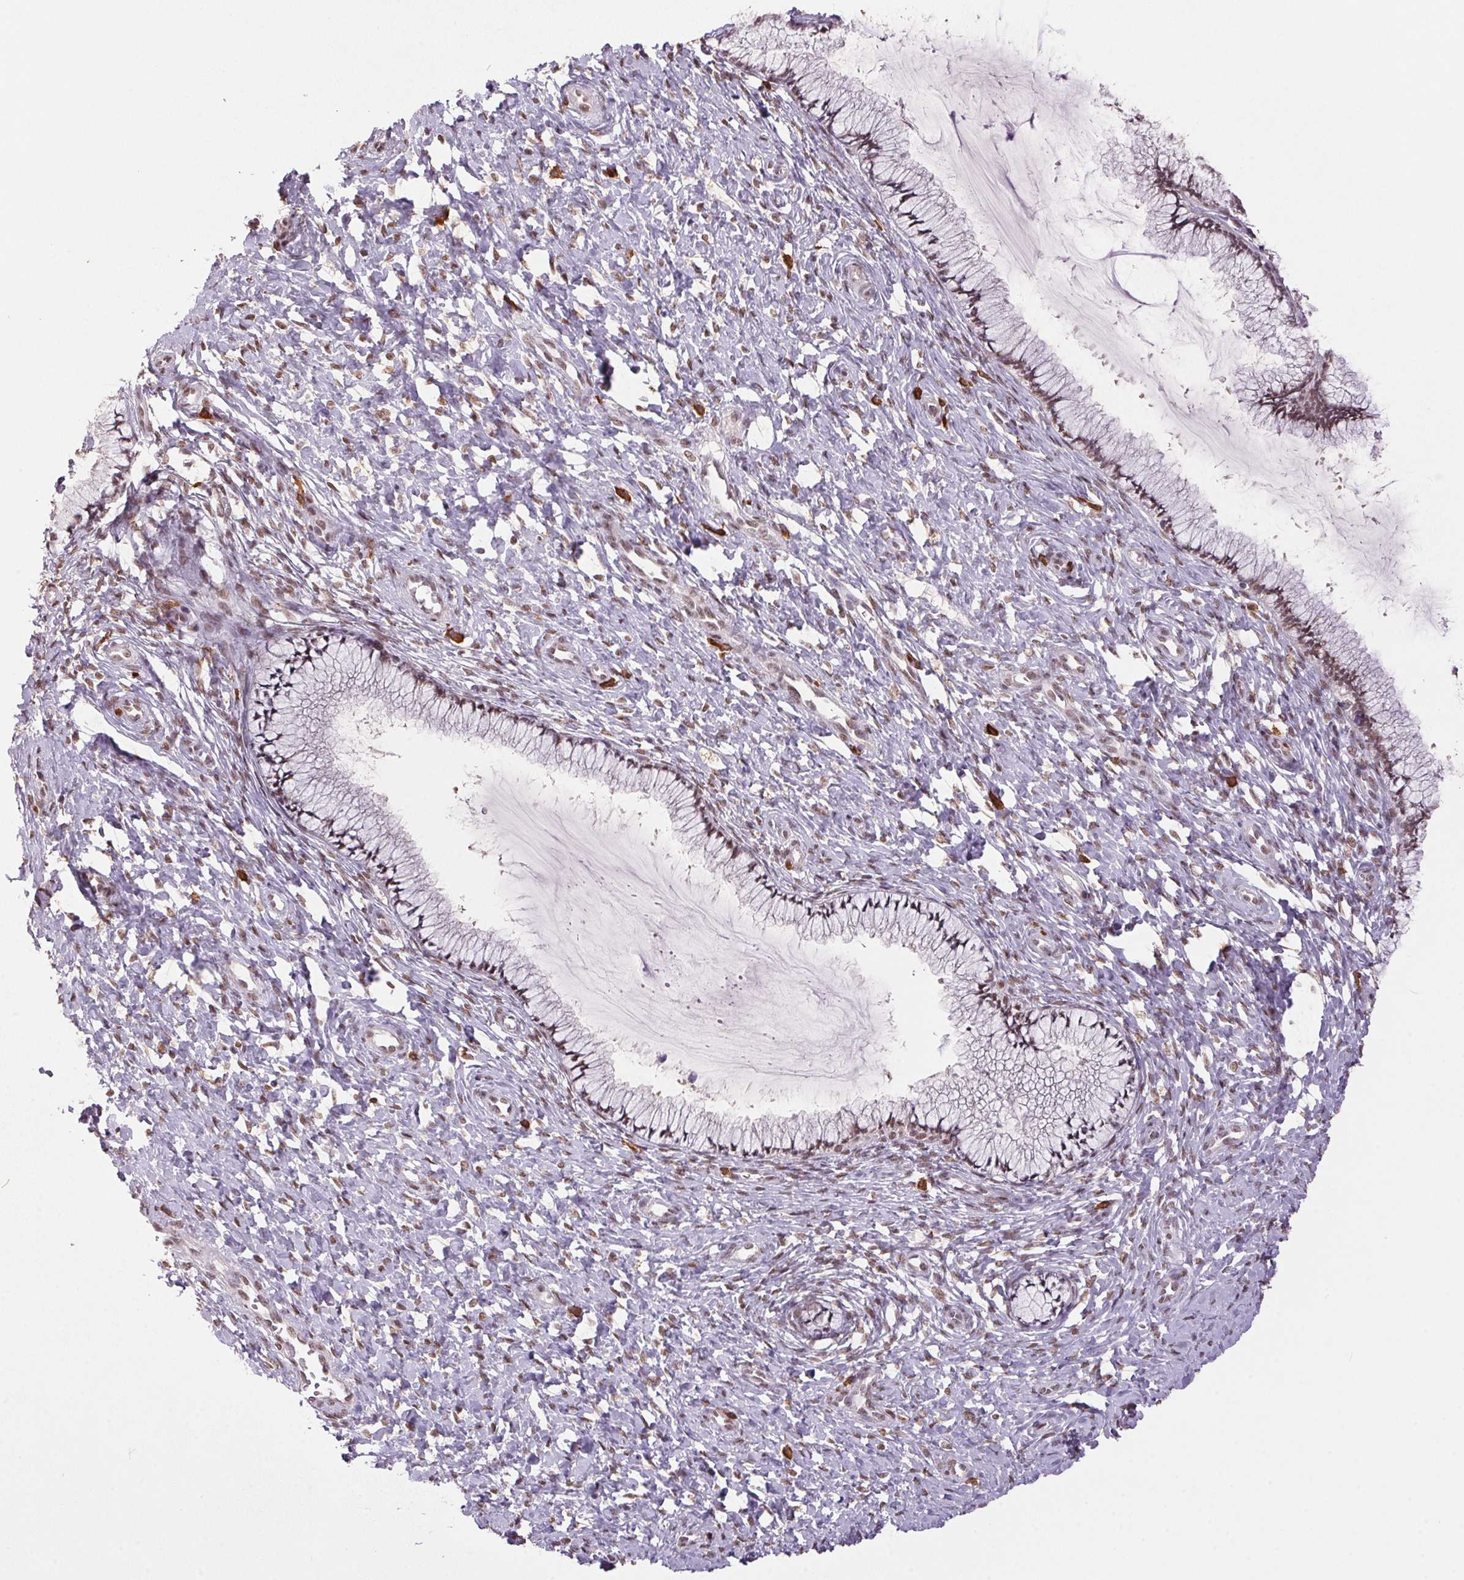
{"staining": {"intensity": "moderate", "quantity": "25%-75%", "location": "nuclear"}, "tissue": "cervix", "cell_type": "Glandular cells", "image_type": "normal", "snomed": [{"axis": "morphology", "description": "Normal tissue, NOS"}, {"axis": "topography", "description": "Cervix"}], "caption": "Immunohistochemistry (DAB (3,3'-diaminobenzidine)) staining of normal human cervix exhibits moderate nuclear protein staining in approximately 25%-75% of glandular cells.", "gene": "ZBTB4", "patient": {"sex": "female", "age": 37}}